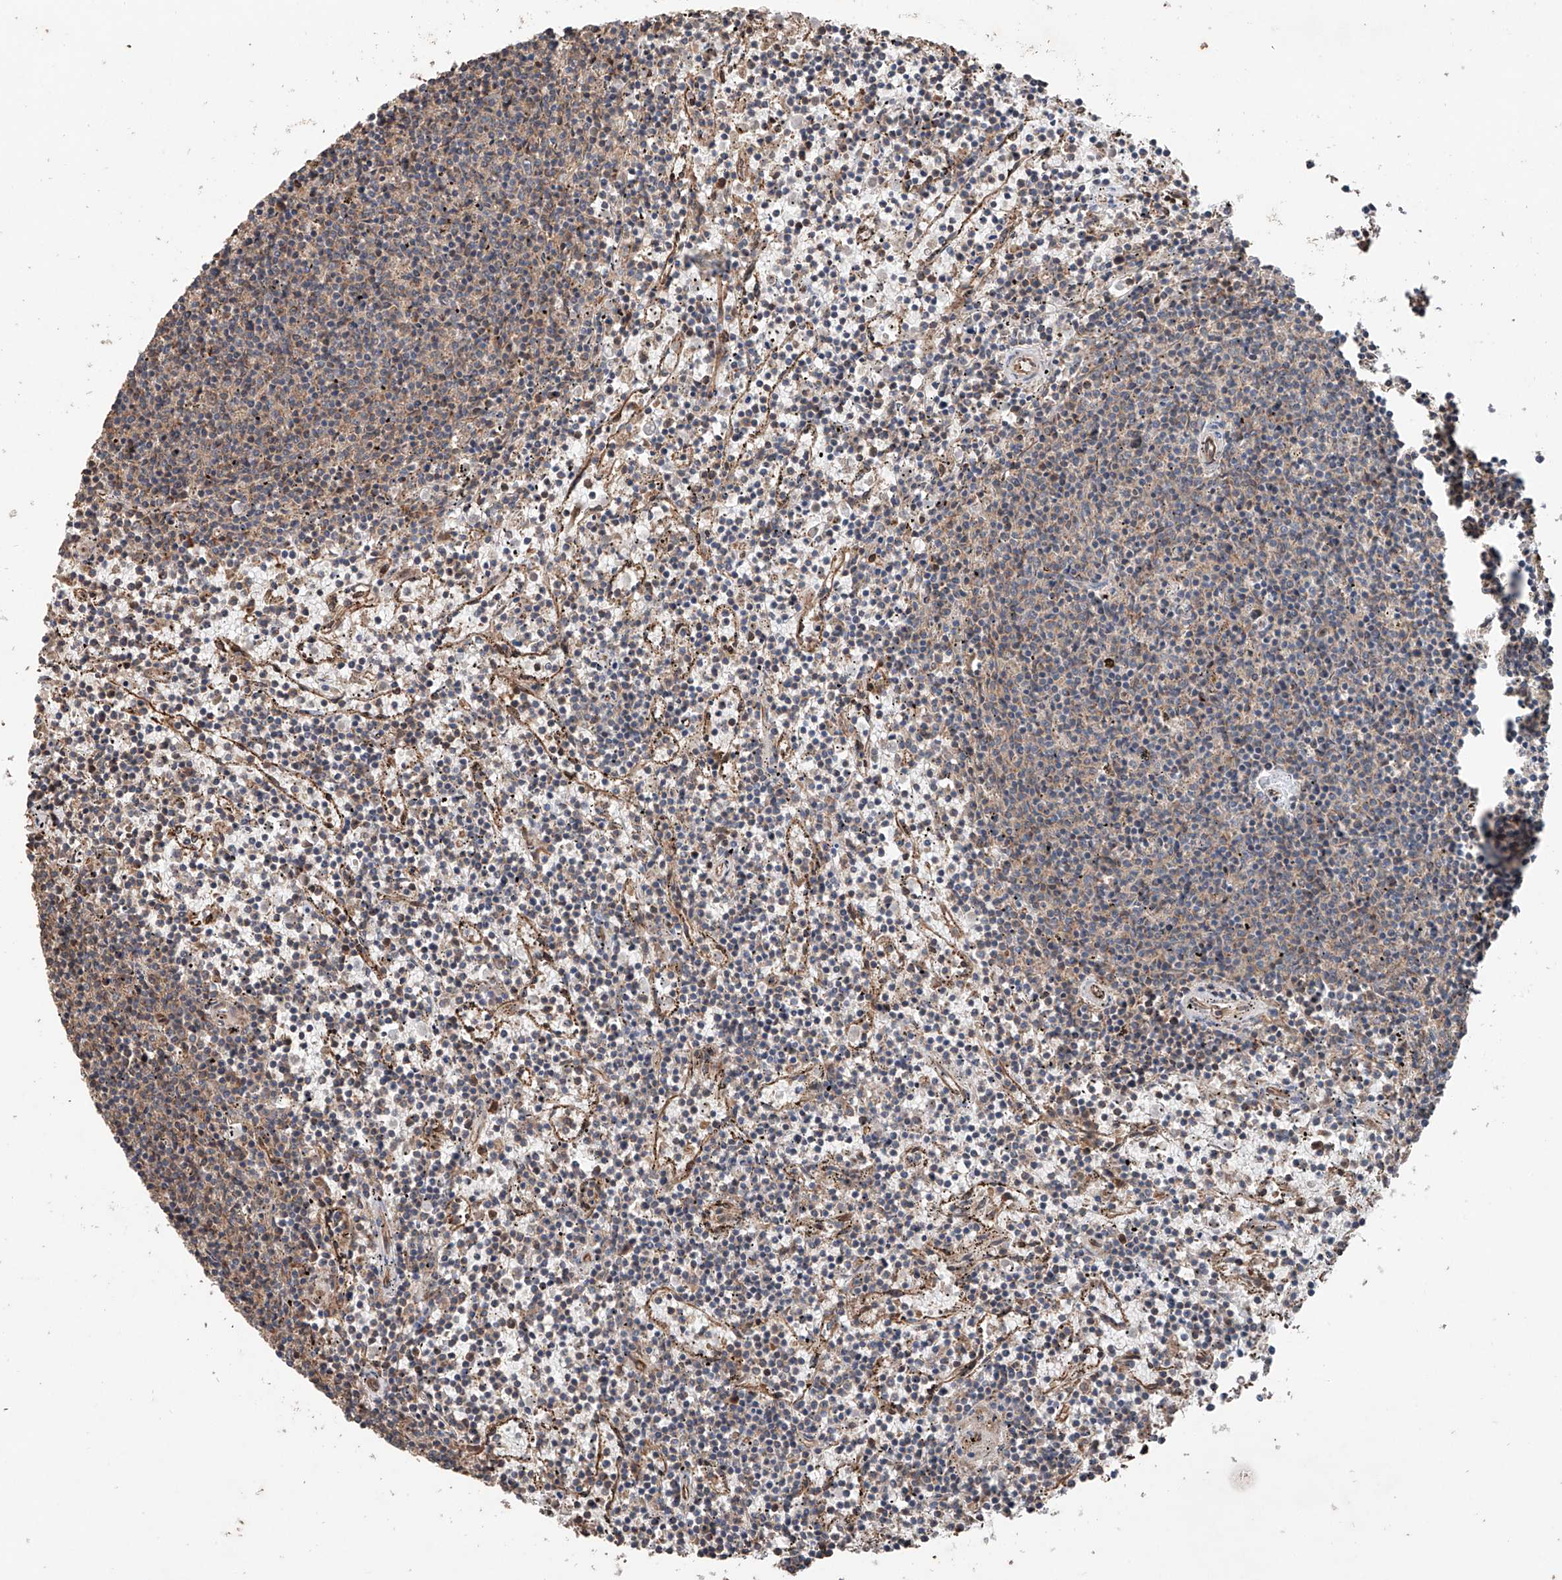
{"staining": {"intensity": "weak", "quantity": "<25%", "location": "cytoplasmic/membranous"}, "tissue": "lymphoma", "cell_type": "Tumor cells", "image_type": "cancer", "snomed": [{"axis": "morphology", "description": "Malignant lymphoma, non-Hodgkin's type, Low grade"}, {"axis": "topography", "description": "Spleen"}], "caption": "This is an immunohistochemistry (IHC) image of human lymphoma. There is no expression in tumor cells.", "gene": "AP4B1", "patient": {"sex": "female", "age": 50}}